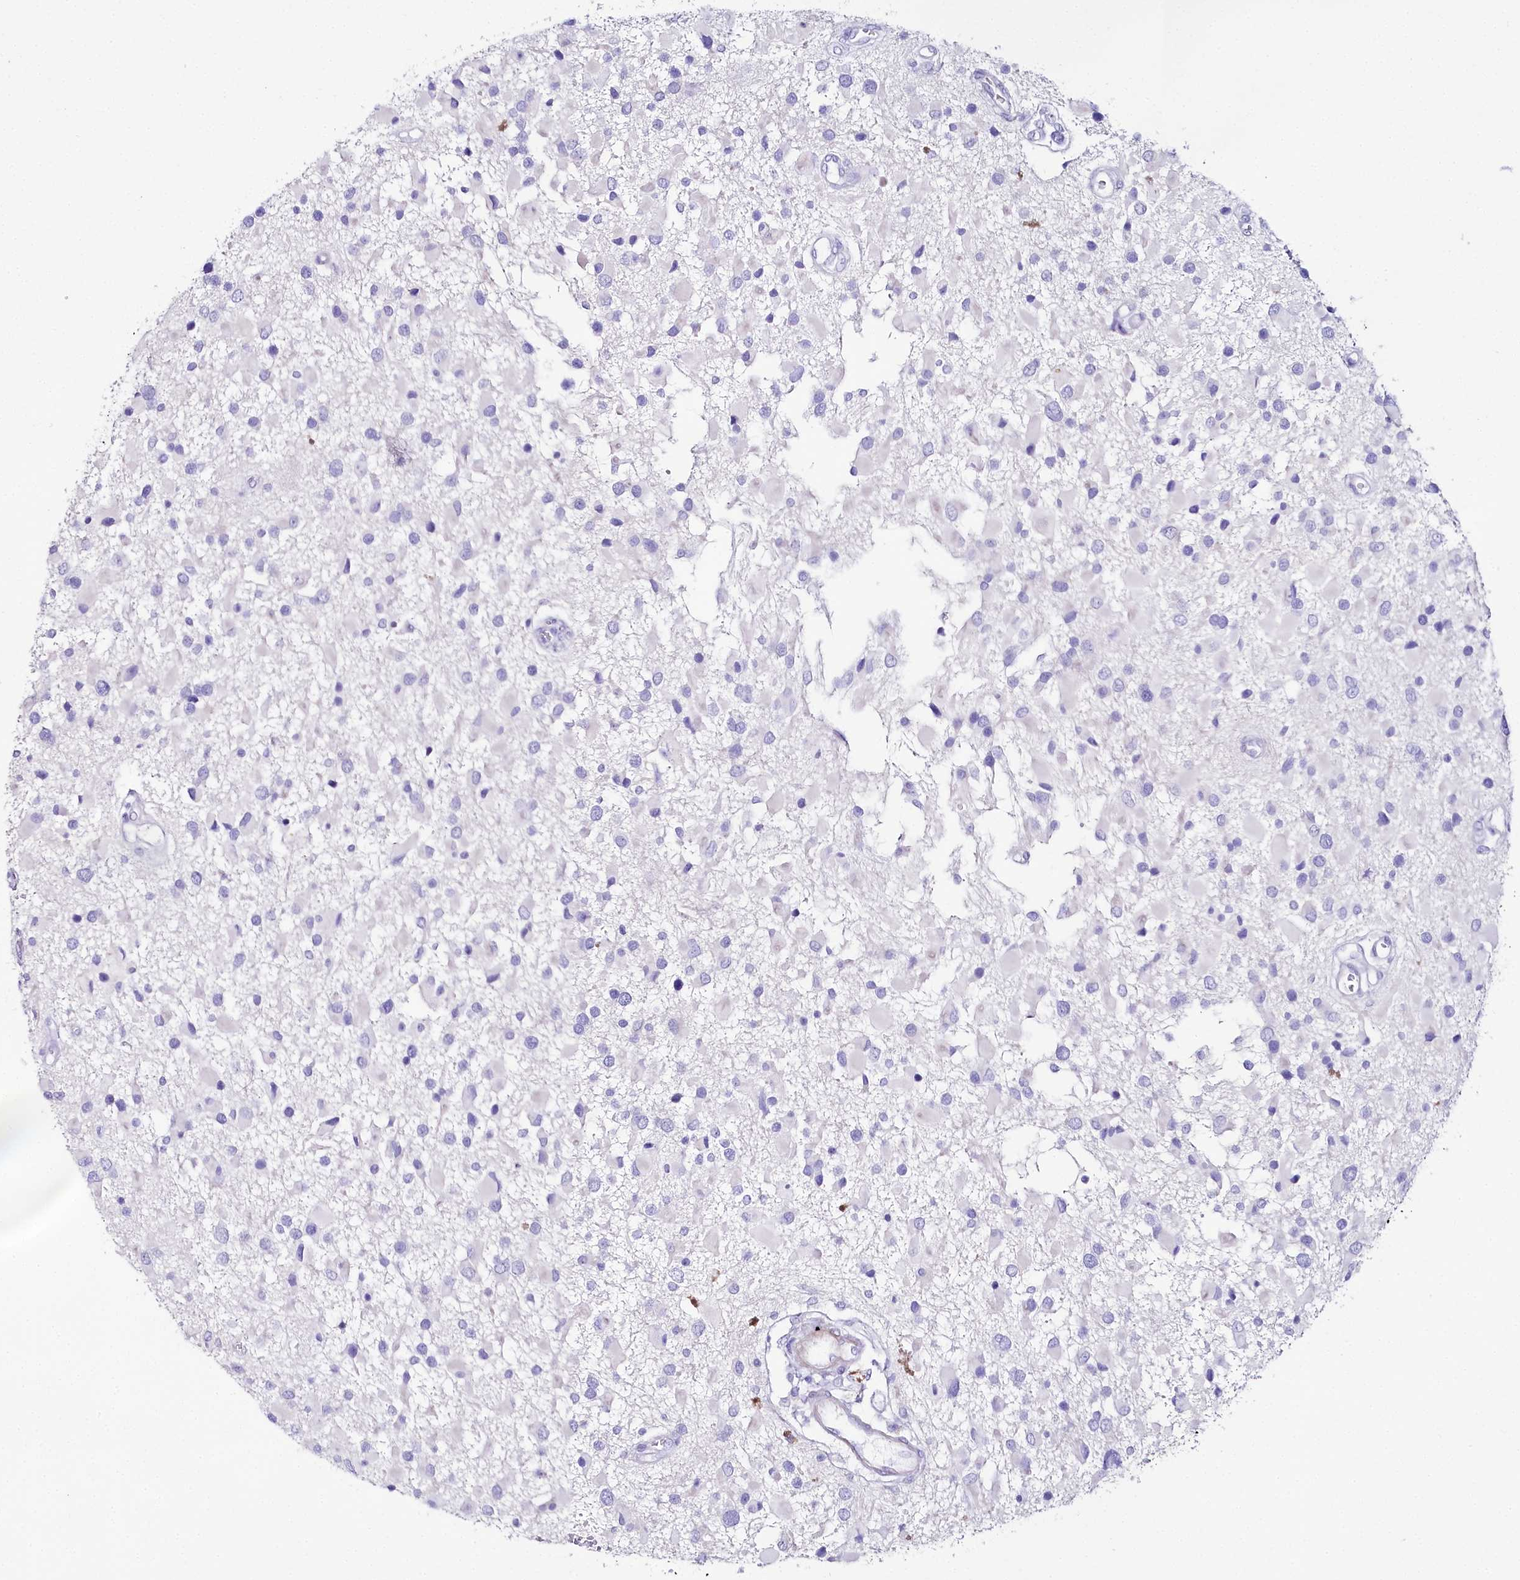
{"staining": {"intensity": "negative", "quantity": "none", "location": "none"}, "tissue": "glioma", "cell_type": "Tumor cells", "image_type": "cancer", "snomed": [{"axis": "morphology", "description": "Glioma, malignant, High grade"}, {"axis": "topography", "description": "Brain"}], "caption": "A photomicrograph of human glioma is negative for staining in tumor cells.", "gene": "CSN3", "patient": {"sex": "male", "age": 53}}